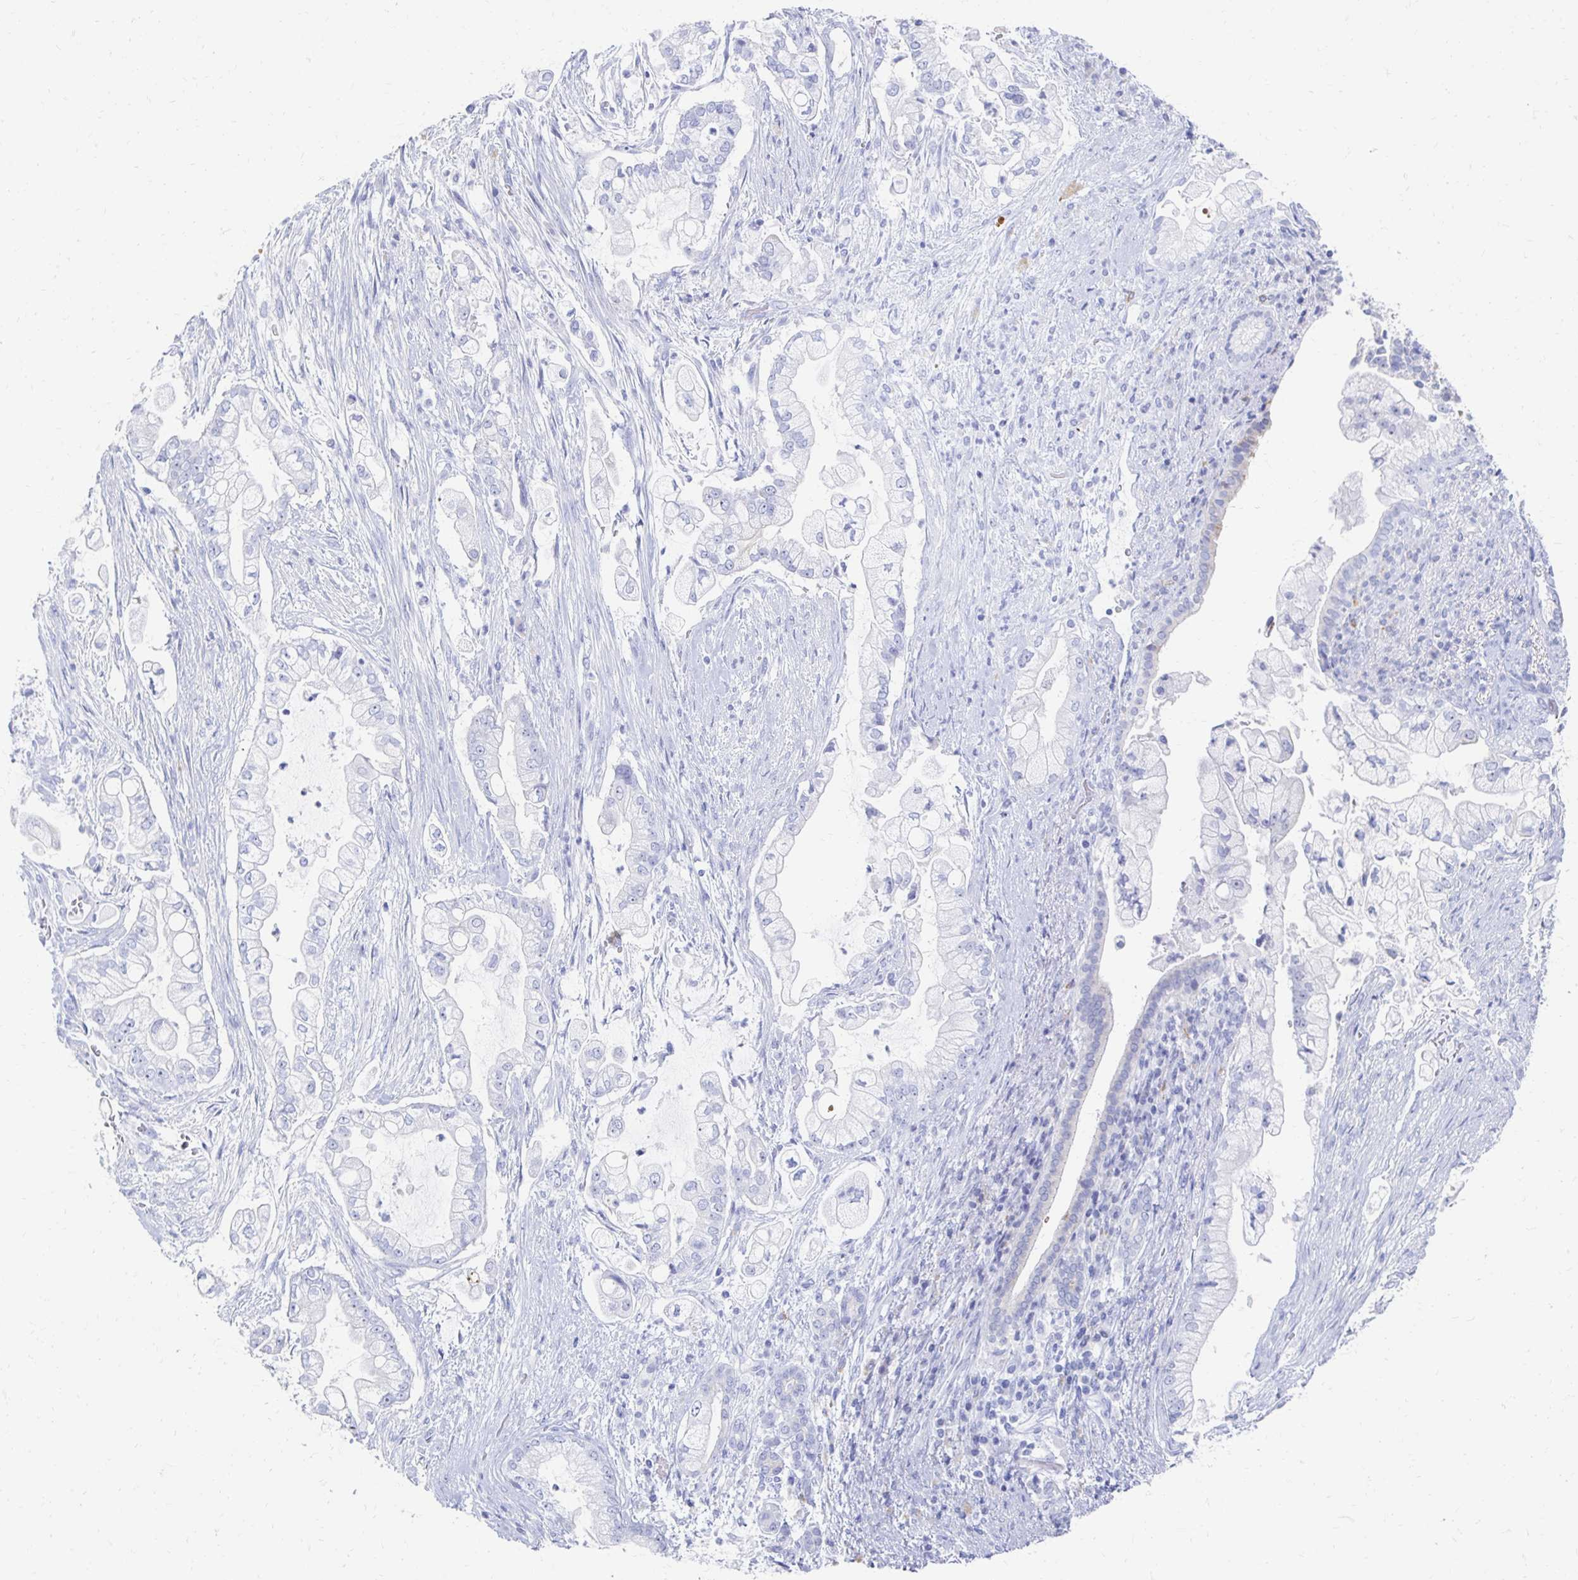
{"staining": {"intensity": "negative", "quantity": "none", "location": "none"}, "tissue": "pancreatic cancer", "cell_type": "Tumor cells", "image_type": "cancer", "snomed": [{"axis": "morphology", "description": "Adenocarcinoma, NOS"}, {"axis": "topography", "description": "Pancreas"}], "caption": "High power microscopy image of an IHC image of pancreatic cancer, revealing no significant staining in tumor cells.", "gene": "CST6", "patient": {"sex": "female", "age": 69}}